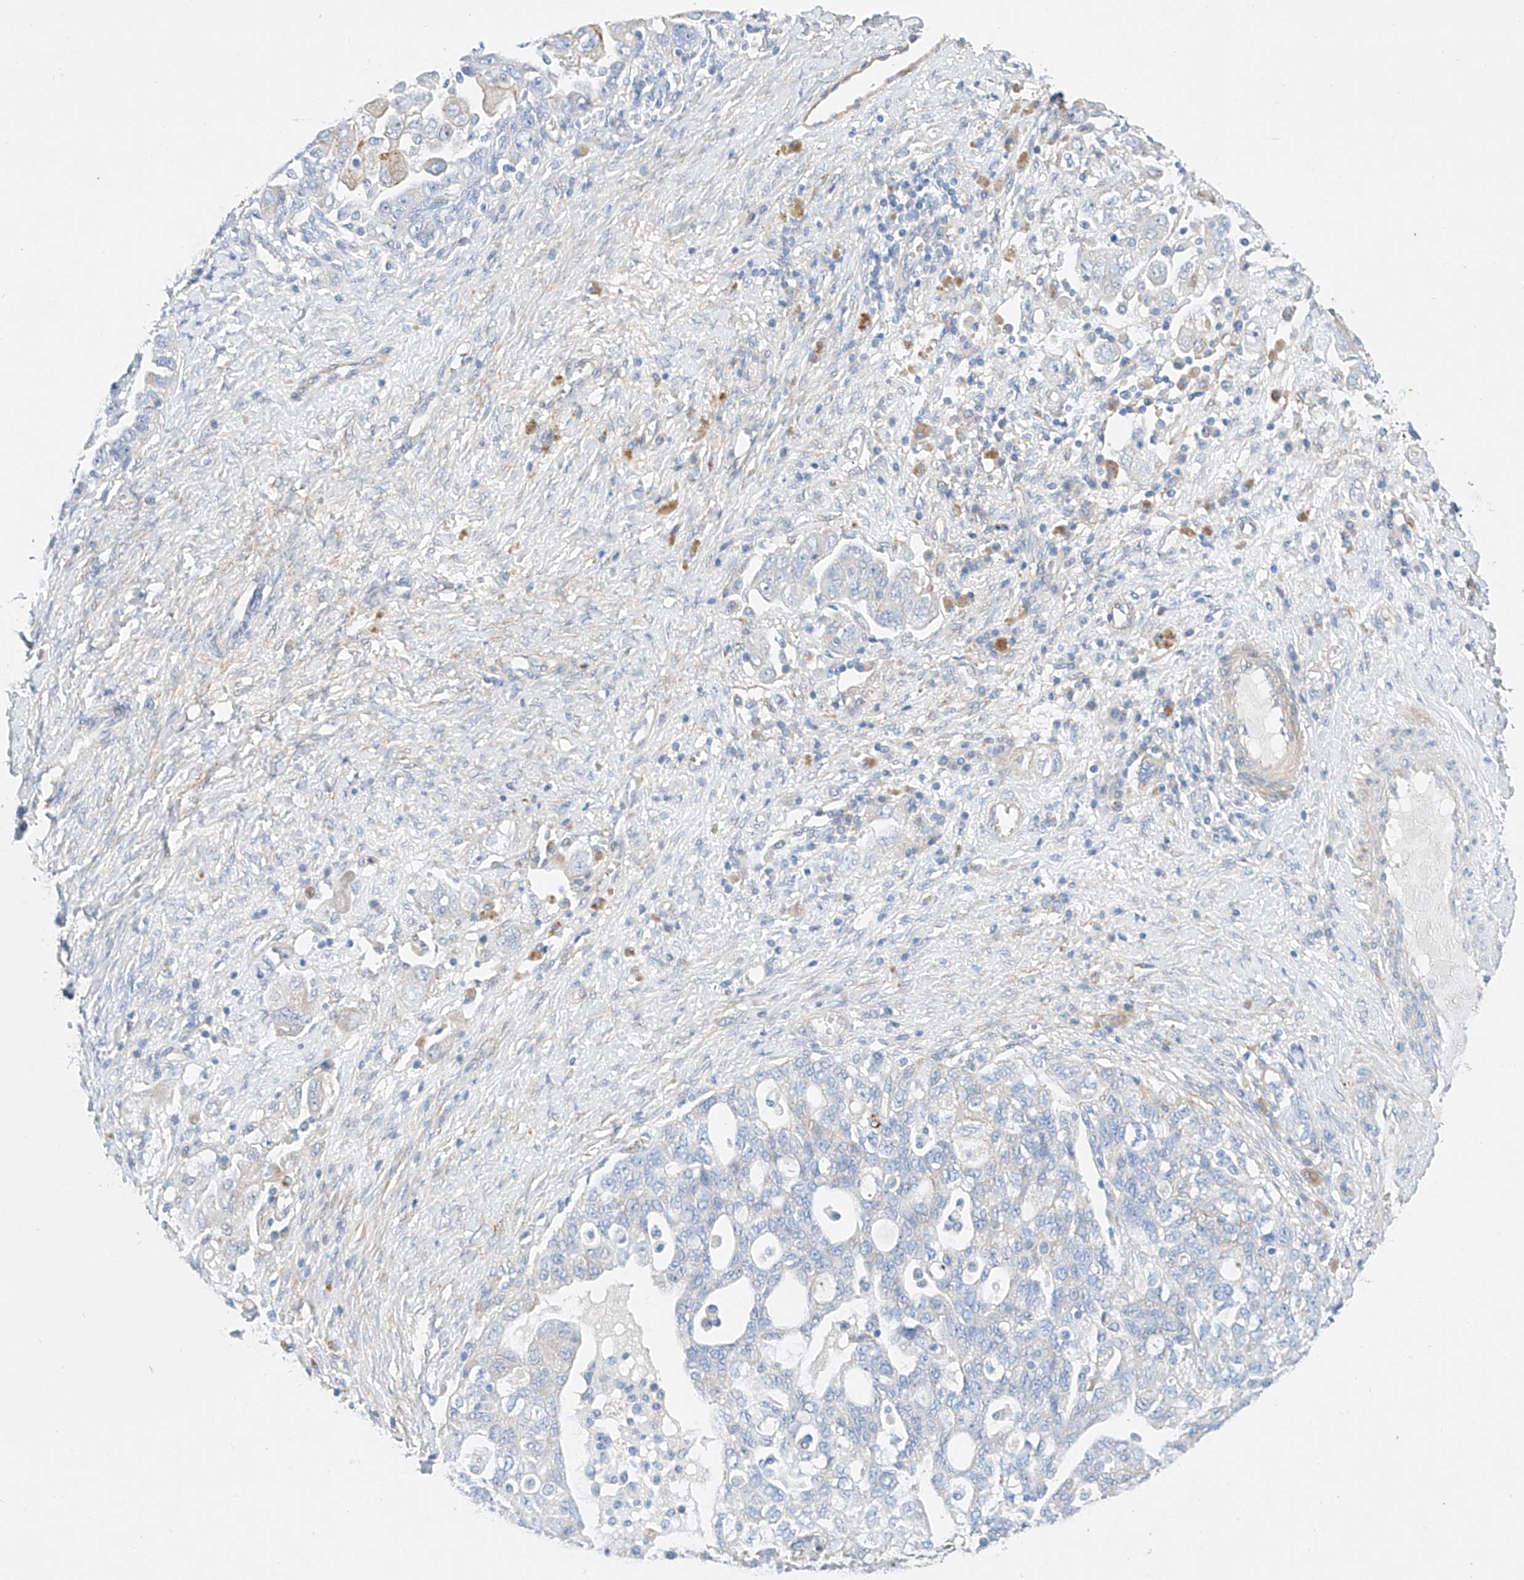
{"staining": {"intensity": "moderate", "quantity": "<25%", "location": "cytoplasmic/membranous"}, "tissue": "ovarian cancer", "cell_type": "Tumor cells", "image_type": "cancer", "snomed": [{"axis": "morphology", "description": "Carcinoma, NOS"}, {"axis": "morphology", "description": "Cystadenocarcinoma, serous, NOS"}, {"axis": "topography", "description": "Ovary"}], "caption": "Tumor cells exhibit moderate cytoplasmic/membranous positivity in approximately <25% of cells in carcinoma (ovarian). The protein is stained brown, and the nuclei are stained in blue (DAB IHC with brightfield microscopy, high magnification).", "gene": "SBSPON", "patient": {"sex": "female", "age": 69}}